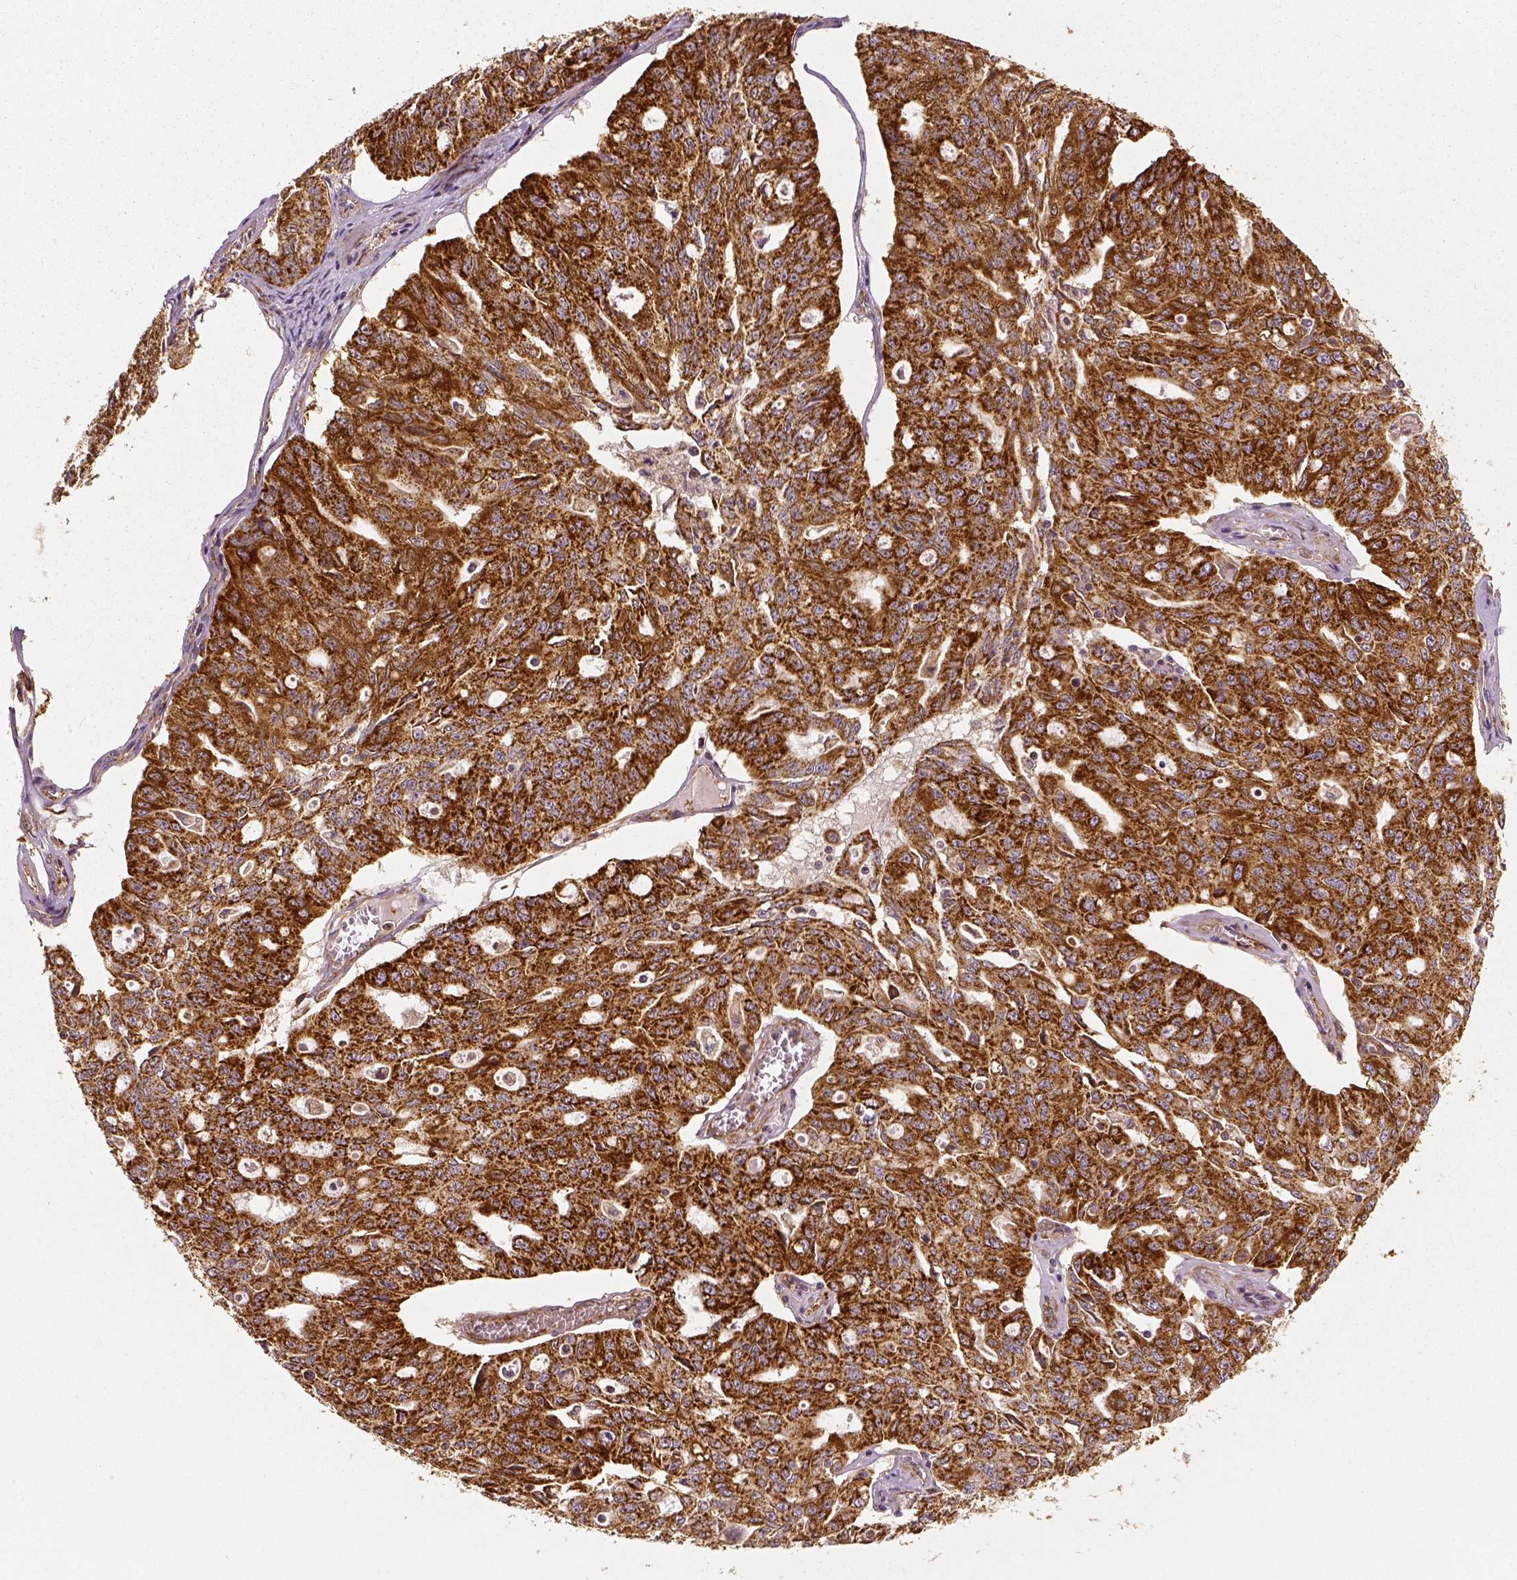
{"staining": {"intensity": "strong", "quantity": ">75%", "location": "cytoplasmic/membranous"}, "tissue": "ovarian cancer", "cell_type": "Tumor cells", "image_type": "cancer", "snomed": [{"axis": "morphology", "description": "Carcinoma, endometroid"}, {"axis": "topography", "description": "Ovary"}], "caption": "Tumor cells demonstrate high levels of strong cytoplasmic/membranous positivity in about >75% of cells in human ovarian cancer.", "gene": "PGAM5", "patient": {"sex": "female", "age": 65}}